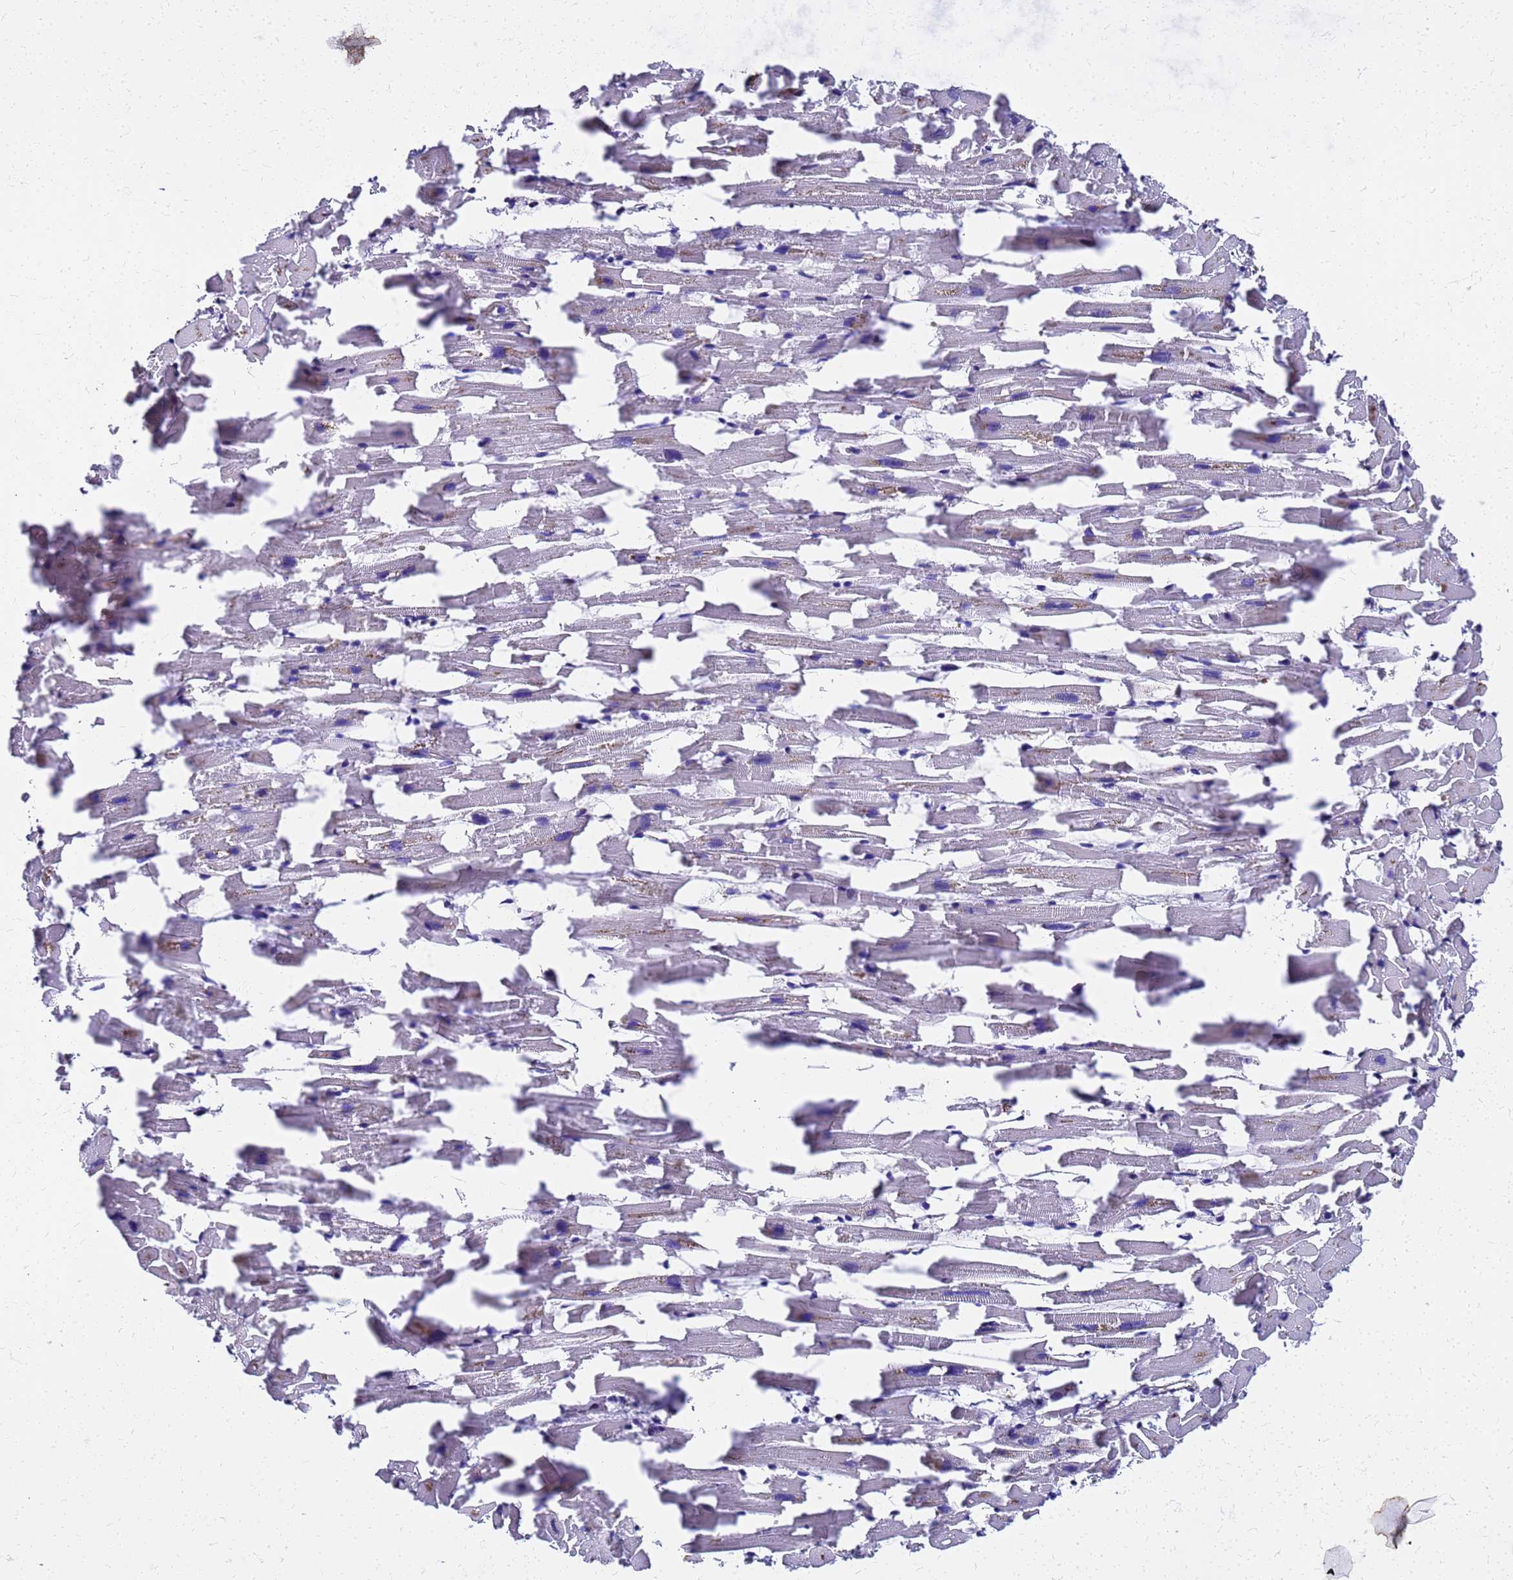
{"staining": {"intensity": "negative", "quantity": "none", "location": "none"}, "tissue": "heart muscle", "cell_type": "Cardiomyocytes", "image_type": "normal", "snomed": [{"axis": "morphology", "description": "Normal tissue, NOS"}, {"axis": "topography", "description": "Heart"}], "caption": "Heart muscle stained for a protein using IHC reveals no positivity cardiomyocytes.", "gene": "S100A11", "patient": {"sex": "female", "age": 64}}